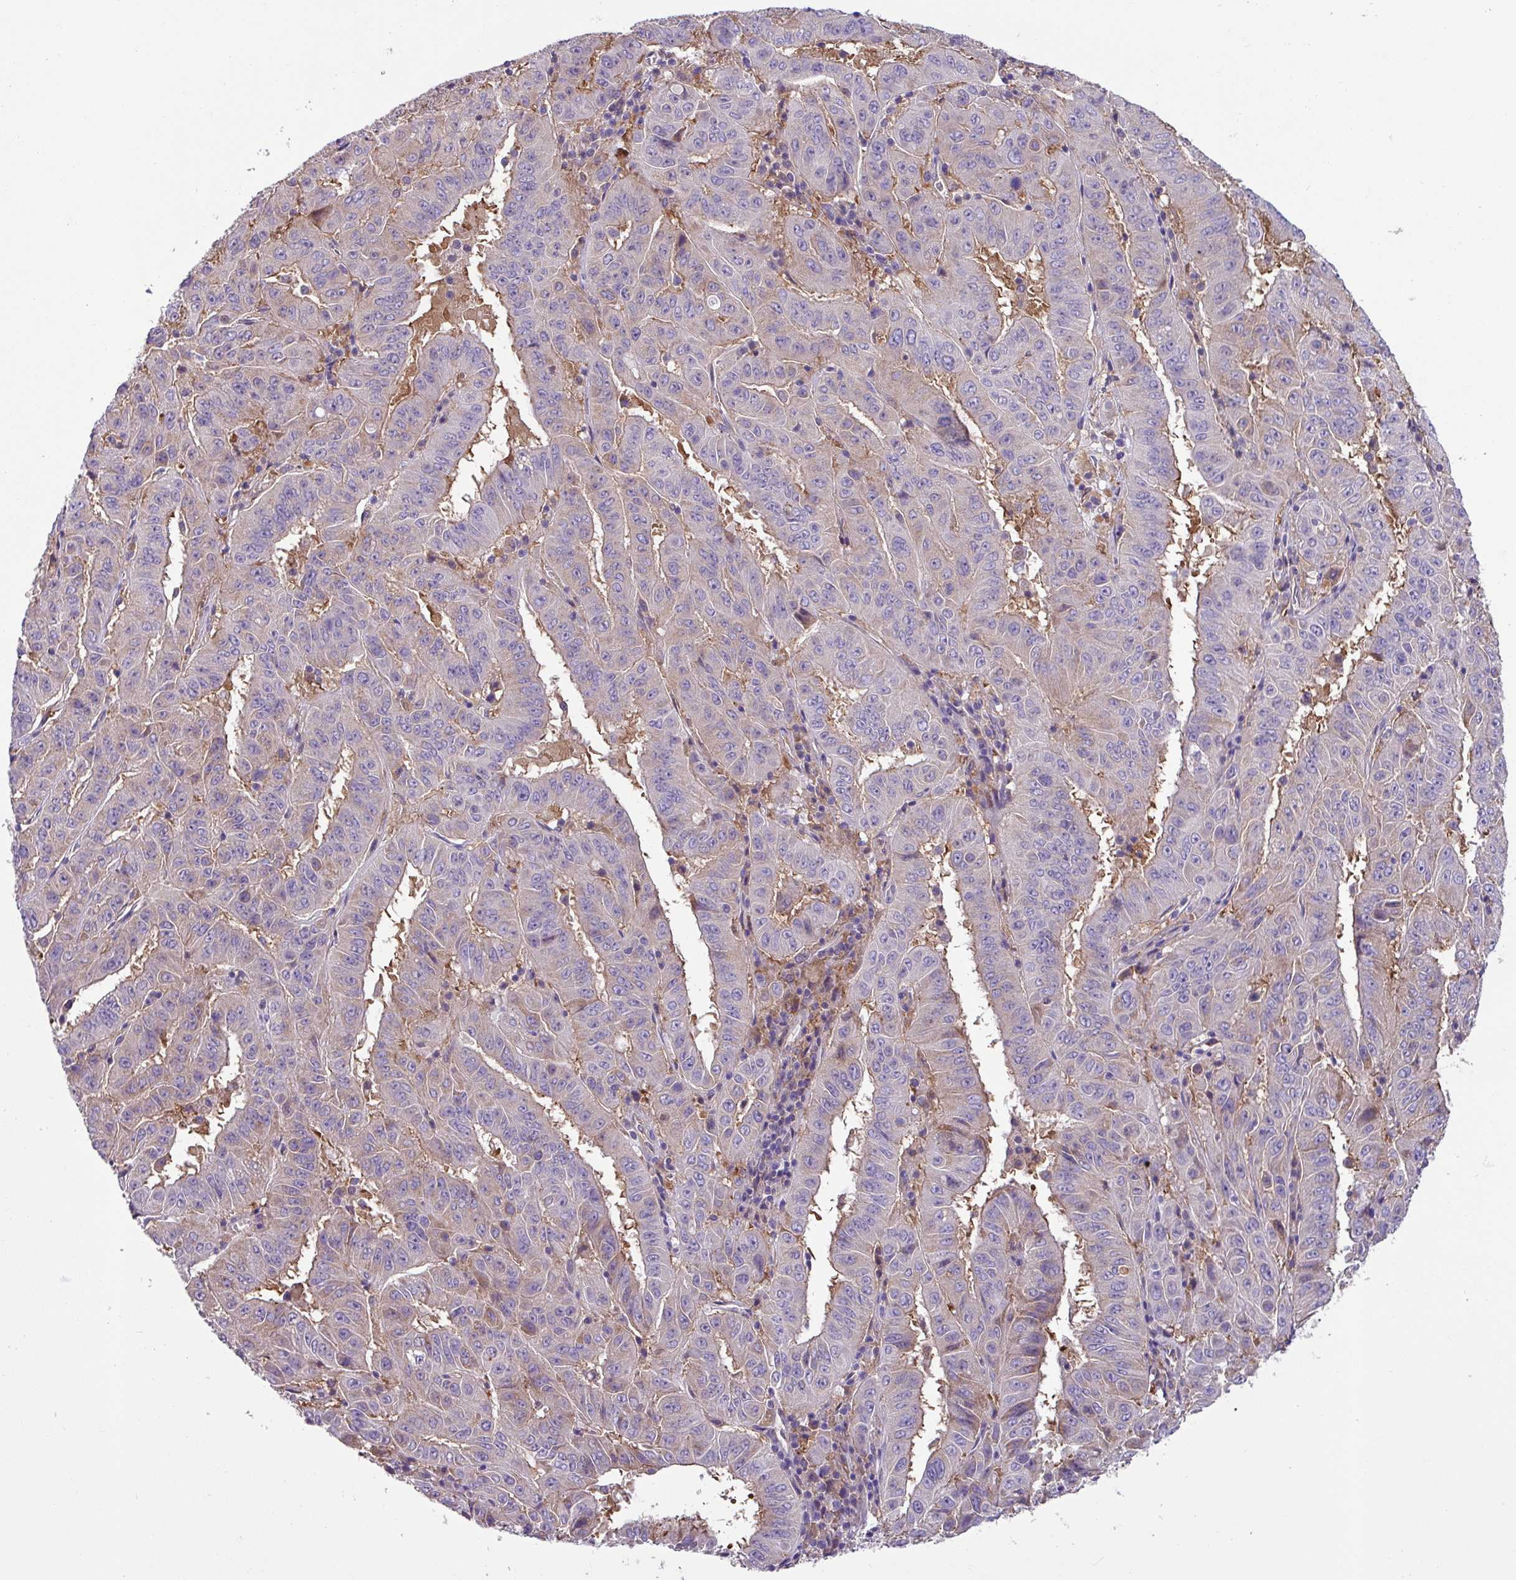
{"staining": {"intensity": "negative", "quantity": "none", "location": "none"}, "tissue": "pancreatic cancer", "cell_type": "Tumor cells", "image_type": "cancer", "snomed": [{"axis": "morphology", "description": "Adenocarcinoma, NOS"}, {"axis": "topography", "description": "Pancreas"}], "caption": "High magnification brightfield microscopy of pancreatic adenocarcinoma stained with DAB (3,3'-diaminobenzidine) (brown) and counterstained with hematoxylin (blue): tumor cells show no significant expression.", "gene": "SLC23A2", "patient": {"sex": "male", "age": 63}}